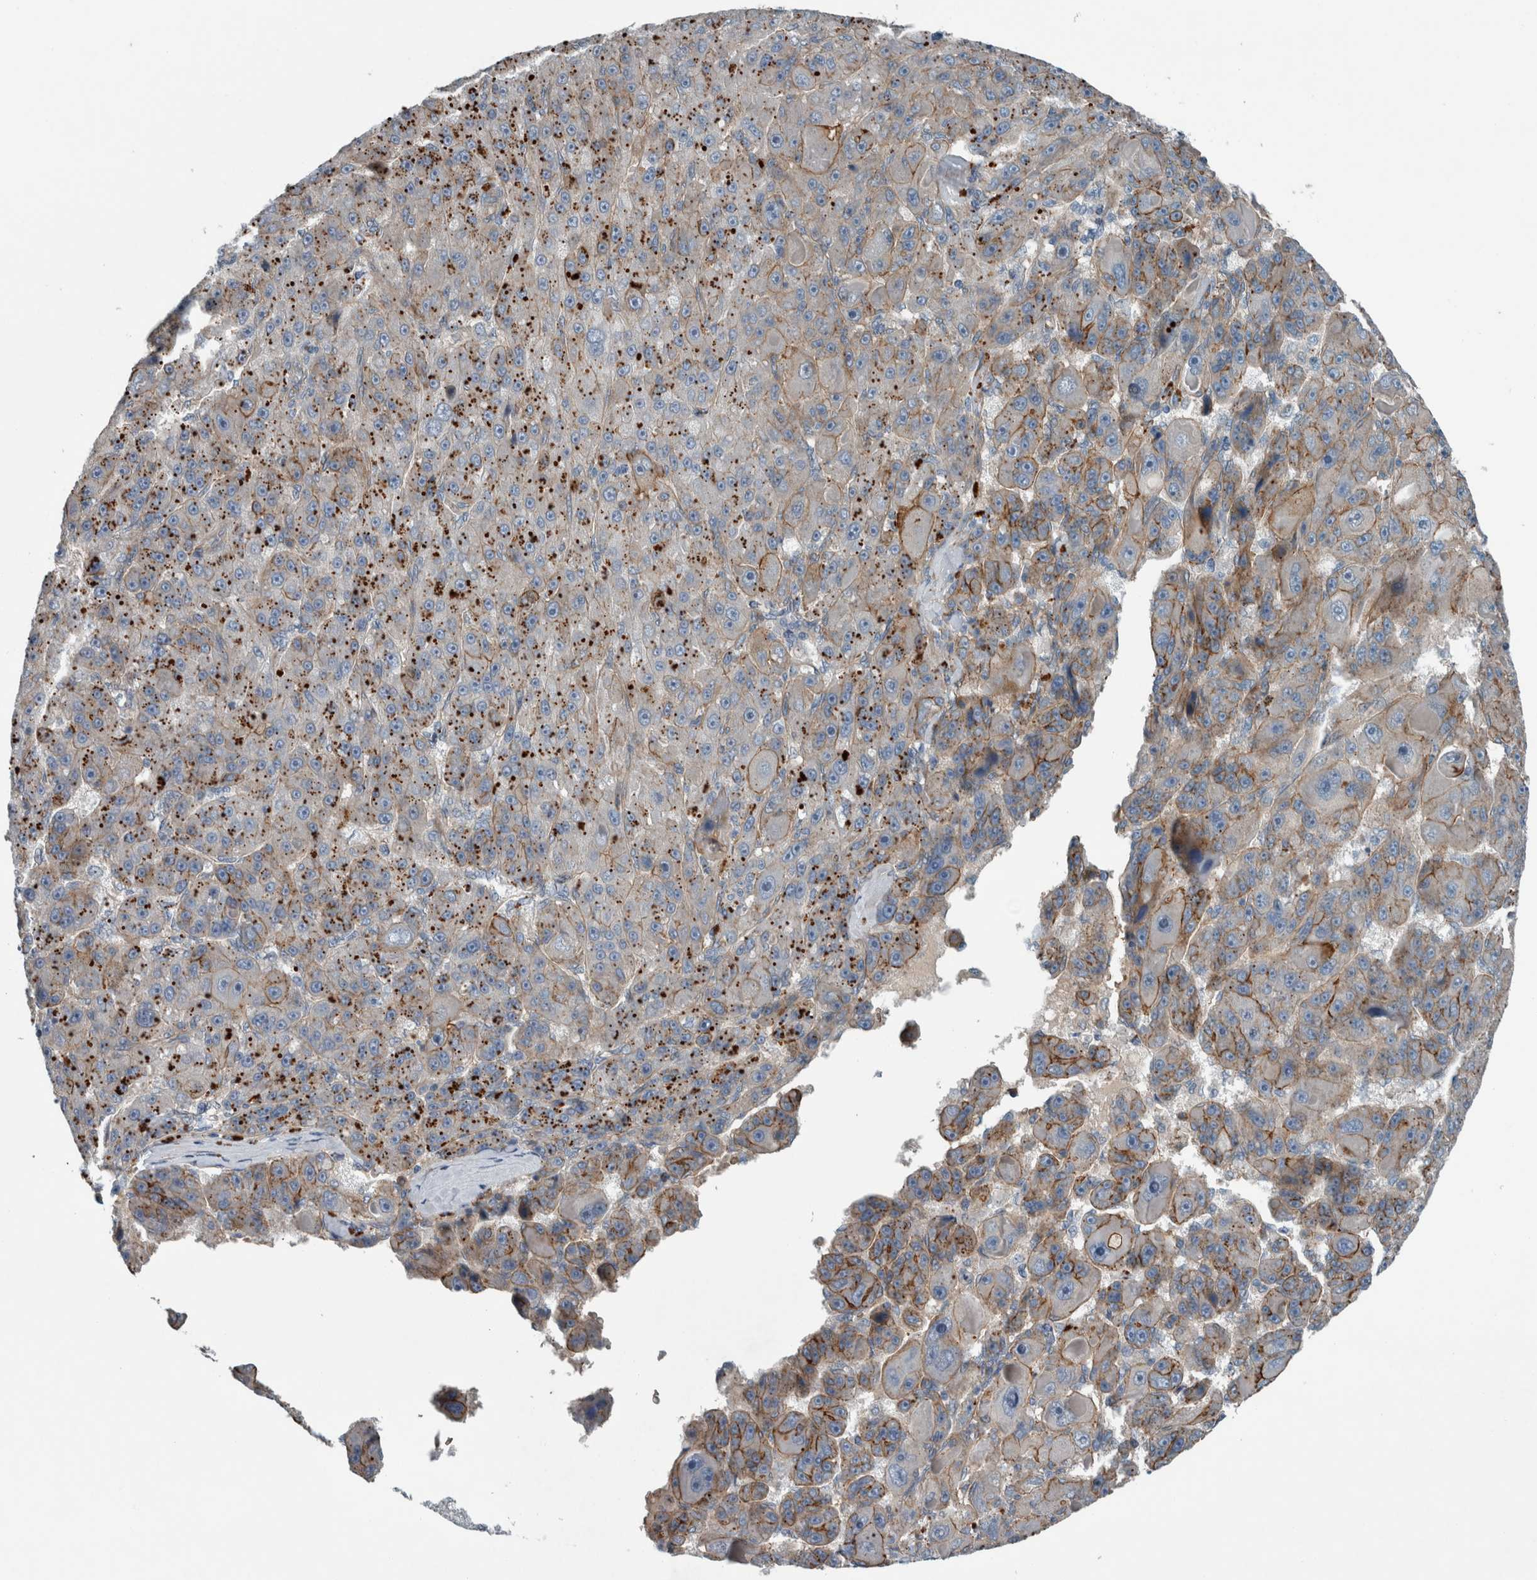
{"staining": {"intensity": "strong", "quantity": "25%-75%", "location": "cytoplasmic/membranous"}, "tissue": "liver cancer", "cell_type": "Tumor cells", "image_type": "cancer", "snomed": [{"axis": "morphology", "description": "Carcinoma, Hepatocellular, NOS"}, {"axis": "topography", "description": "Liver"}], "caption": "Immunohistochemistry (DAB (3,3'-diaminobenzidine)) staining of human liver cancer (hepatocellular carcinoma) demonstrates strong cytoplasmic/membranous protein staining in about 25%-75% of tumor cells.", "gene": "GLT8D2", "patient": {"sex": "male", "age": 76}}